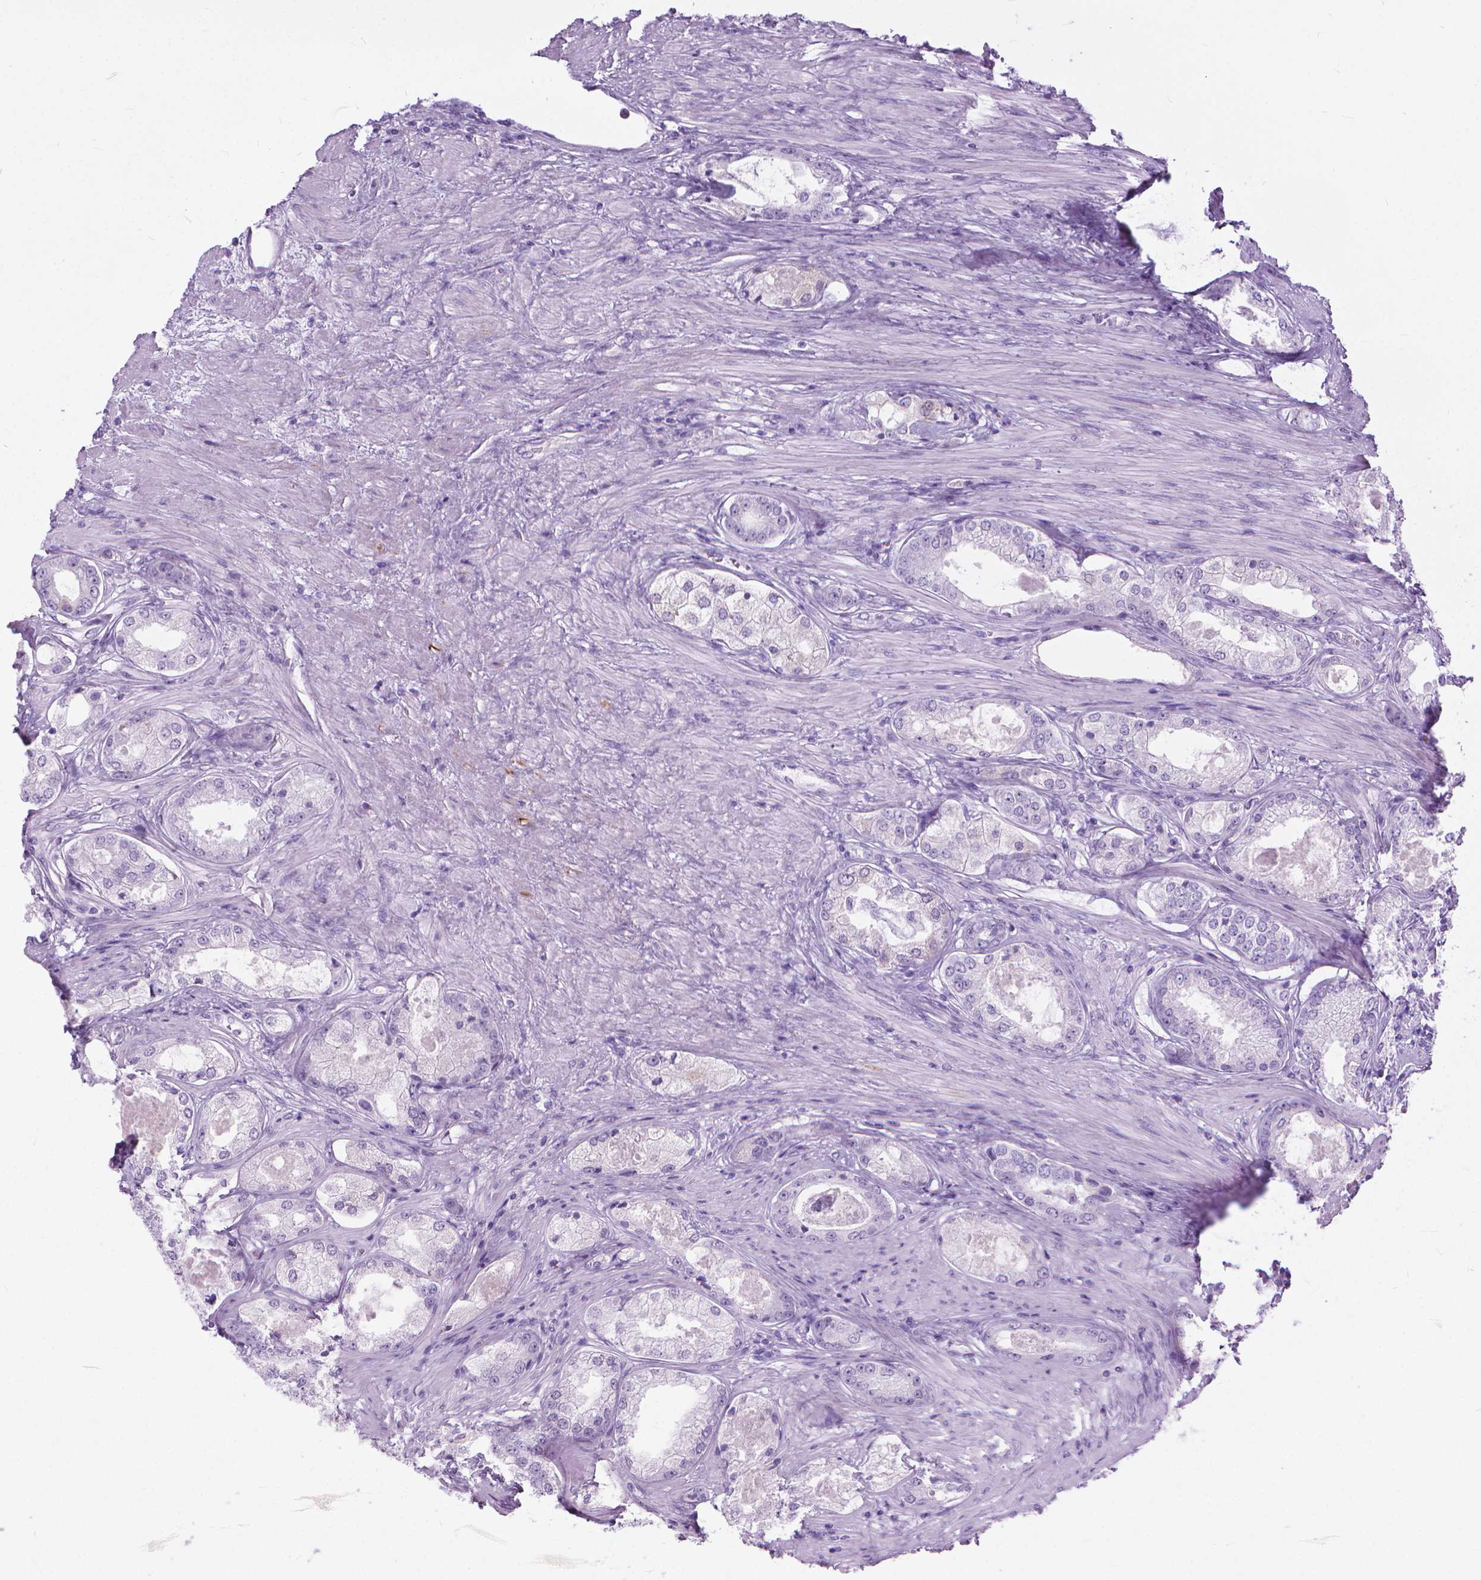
{"staining": {"intensity": "negative", "quantity": "none", "location": "none"}, "tissue": "prostate cancer", "cell_type": "Tumor cells", "image_type": "cancer", "snomed": [{"axis": "morphology", "description": "Adenocarcinoma, Low grade"}, {"axis": "topography", "description": "Prostate"}], "caption": "DAB (3,3'-diaminobenzidine) immunohistochemical staining of prostate cancer shows no significant expression in tumor cells.", "gene": "HTR2B", "patient": {"sex": "male", "age": 68}}